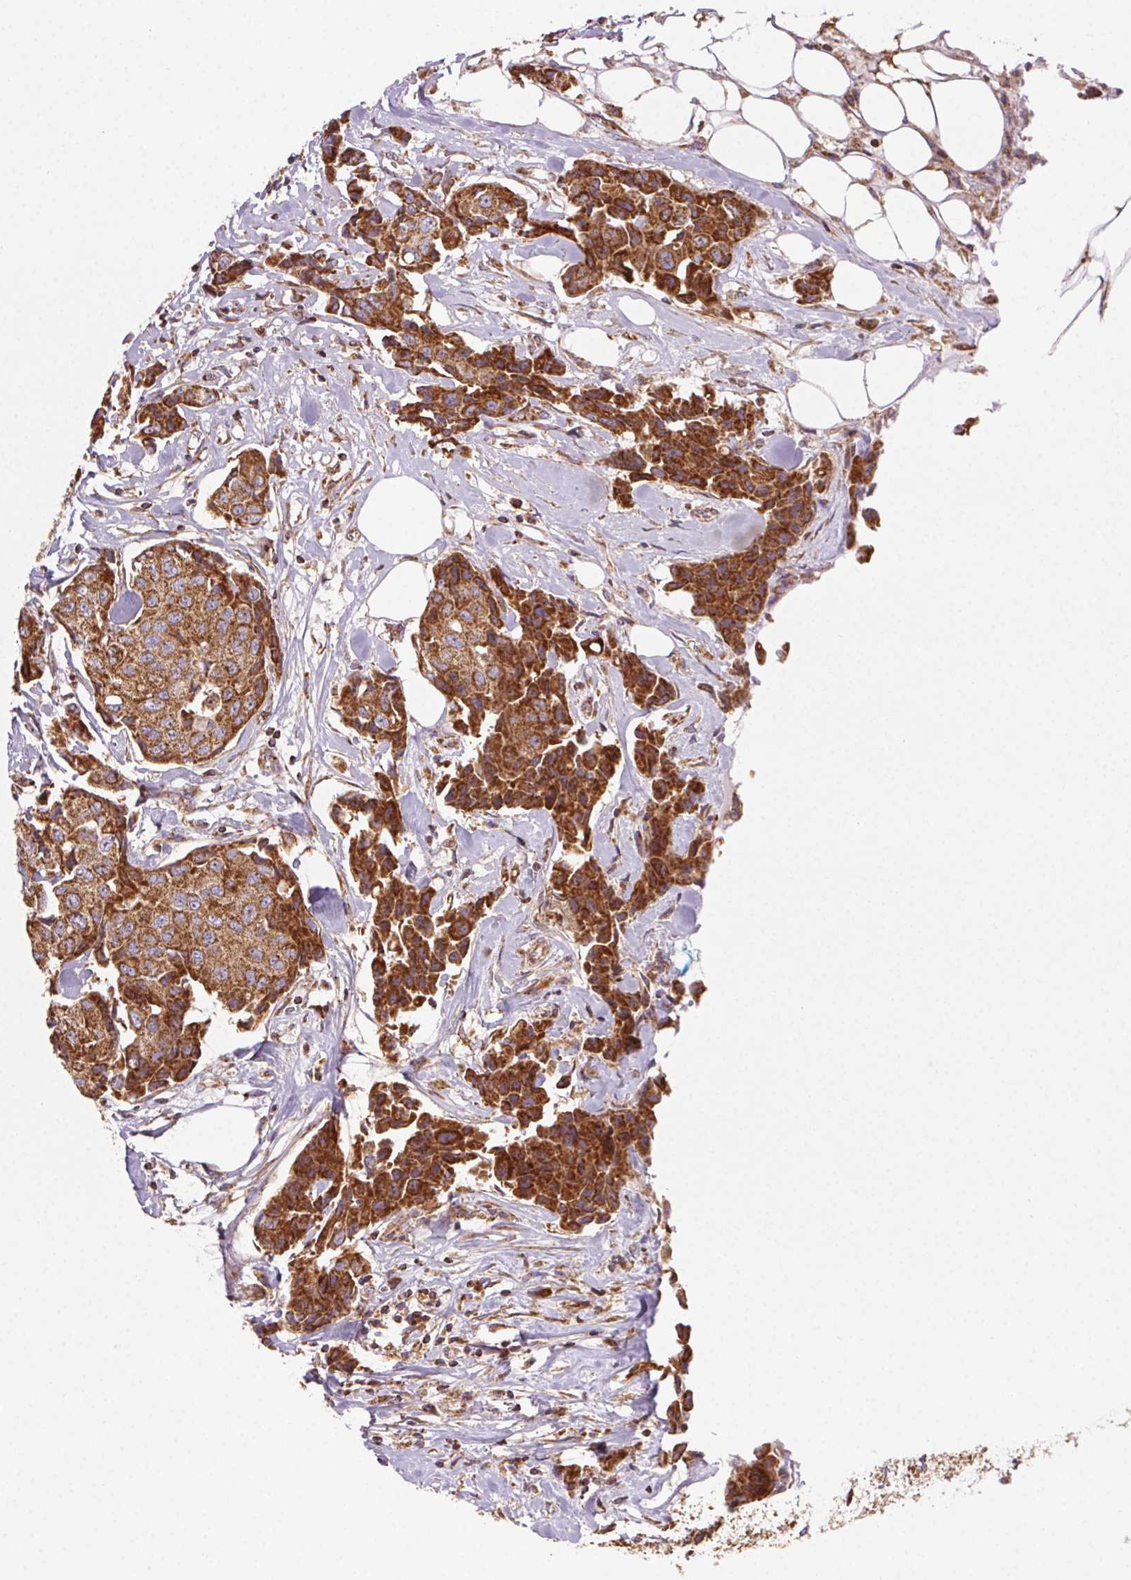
{"staining": {"intensity": "strong", "quantity": ">75%", "location": "cytoplasmic/membranous"}, "tissue": "breast cancer", "cell_type": "Tumor cells", "image_type": "cancer", "snomed": [{"axis": "morphology", "description": "Duct carcinoma"}, {"axis": "topography", "description": "Breast"}, {"axis": "topography", "description": "Lymph node"}], "caption": "Immunohistochemistry staining of breast cancer (invasive ductal carcinoma), which displays high levels of strong cytoplasmic/membranous staining in about >75% of tumor cells indicating strong cytoplasmic/membranous protein expression. The staining was performed using DAB (3,3'-diaminobenzidine) (brown) for protein detection and nuclei were counterstained in hematoxylin (blue).", "gene": "CLPB", "patient": {"sex": "female", "age": 80}}